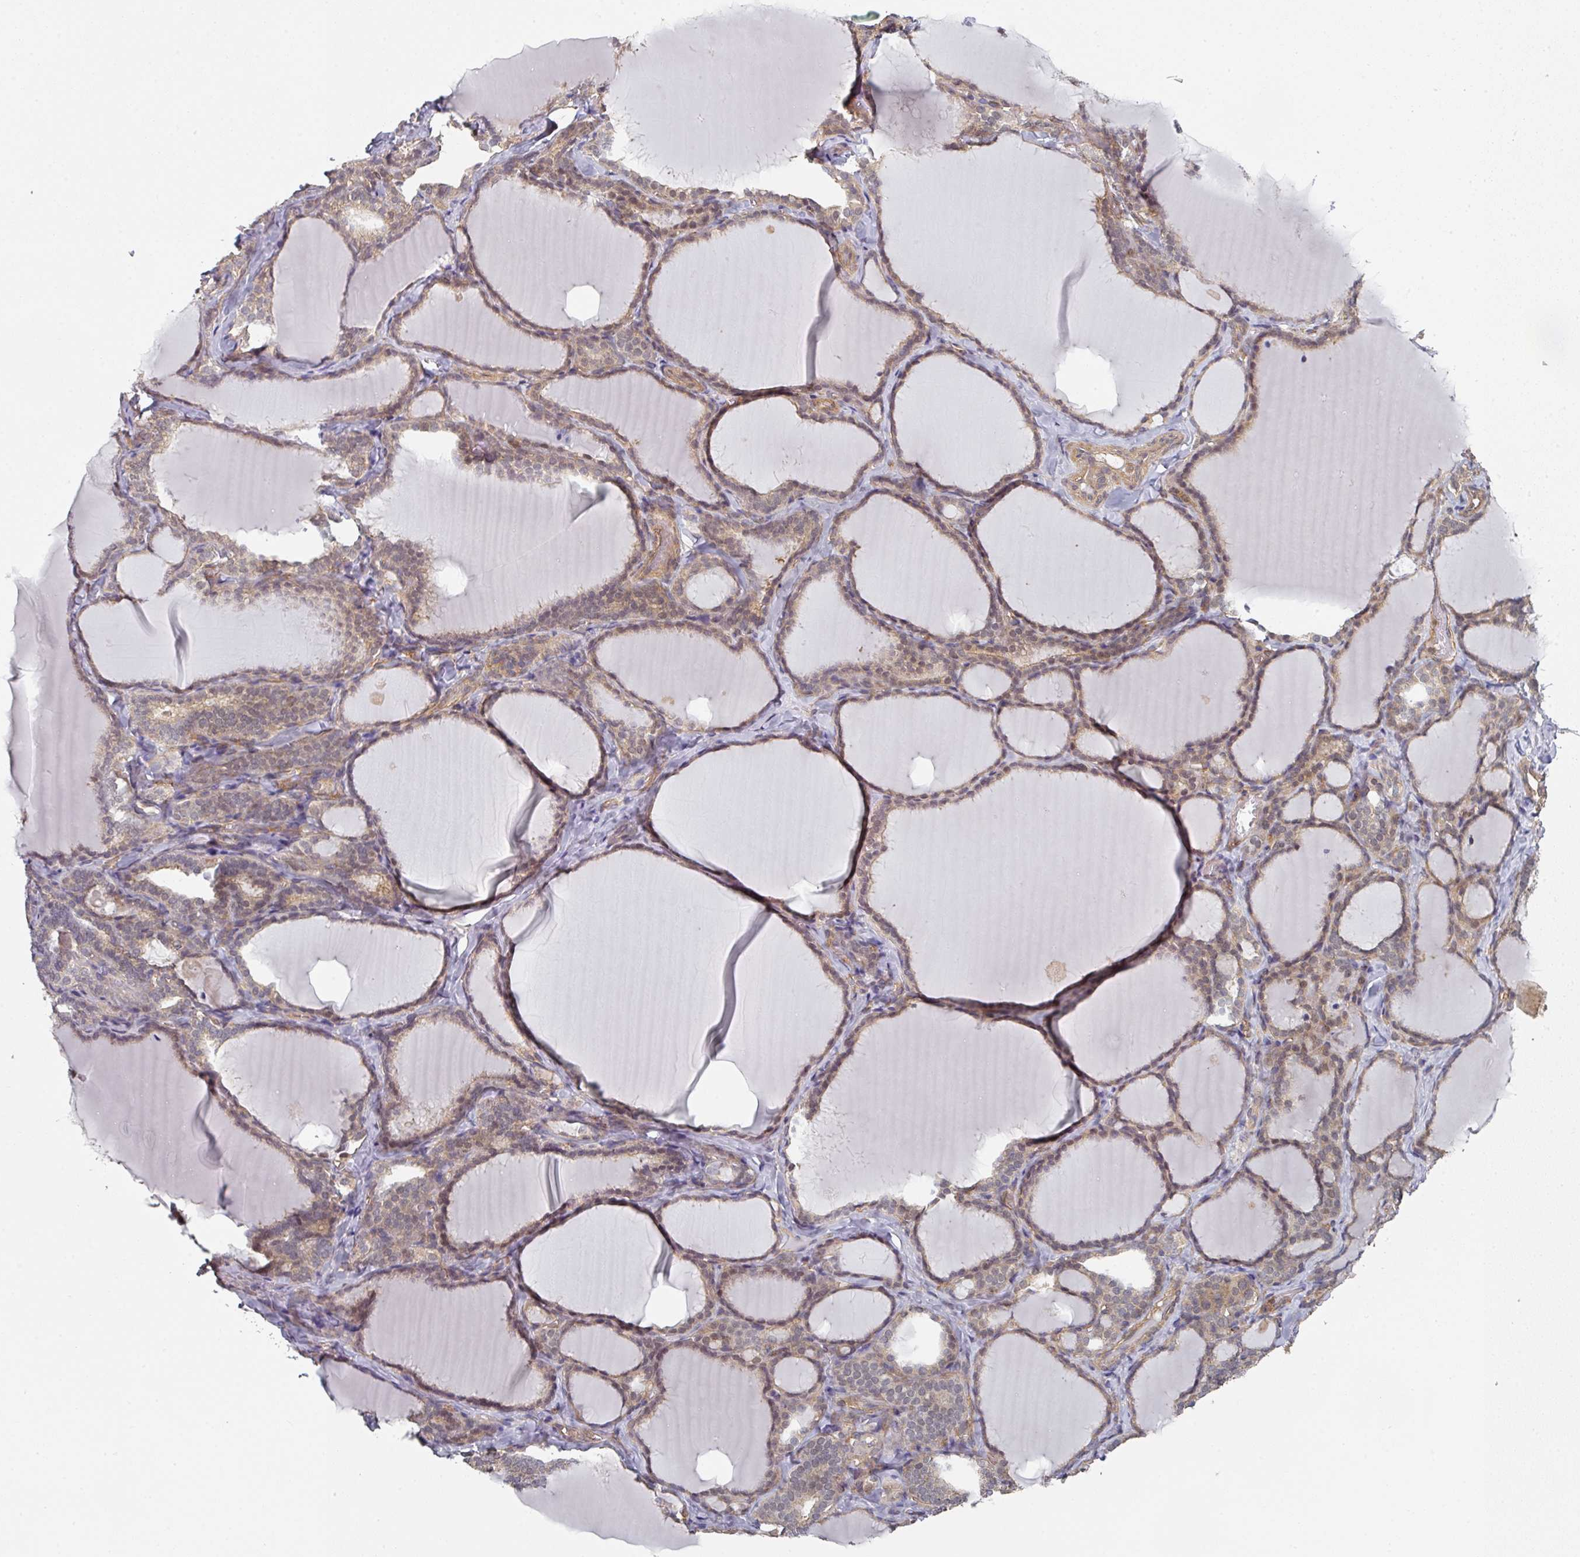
{"staining": {"intensity": "moderate", "quantity": ">75%", "location": "cytoplasmic/membranous,nuclear"}, "tissue": "thyroid gland", "cell_type": "Glandular cells", "image_type": "normal", "snomed": [{"axis": "morphology", "description": "Normal tissue, NOS"}, {"axis": "topography", "description": "Thyroid gland"}], "caption": "Benign thyroid gland shows moderate cytoplasmic/membranous,nuclear positivity in about >75% of glandular cells, visualized by immunohistochemistry. Immunohistochemistry stains the protein in brown and the nuclei are stained blue.", "gene": "PSME3IP1", "patient": {"sex": "female", "age": 31}}